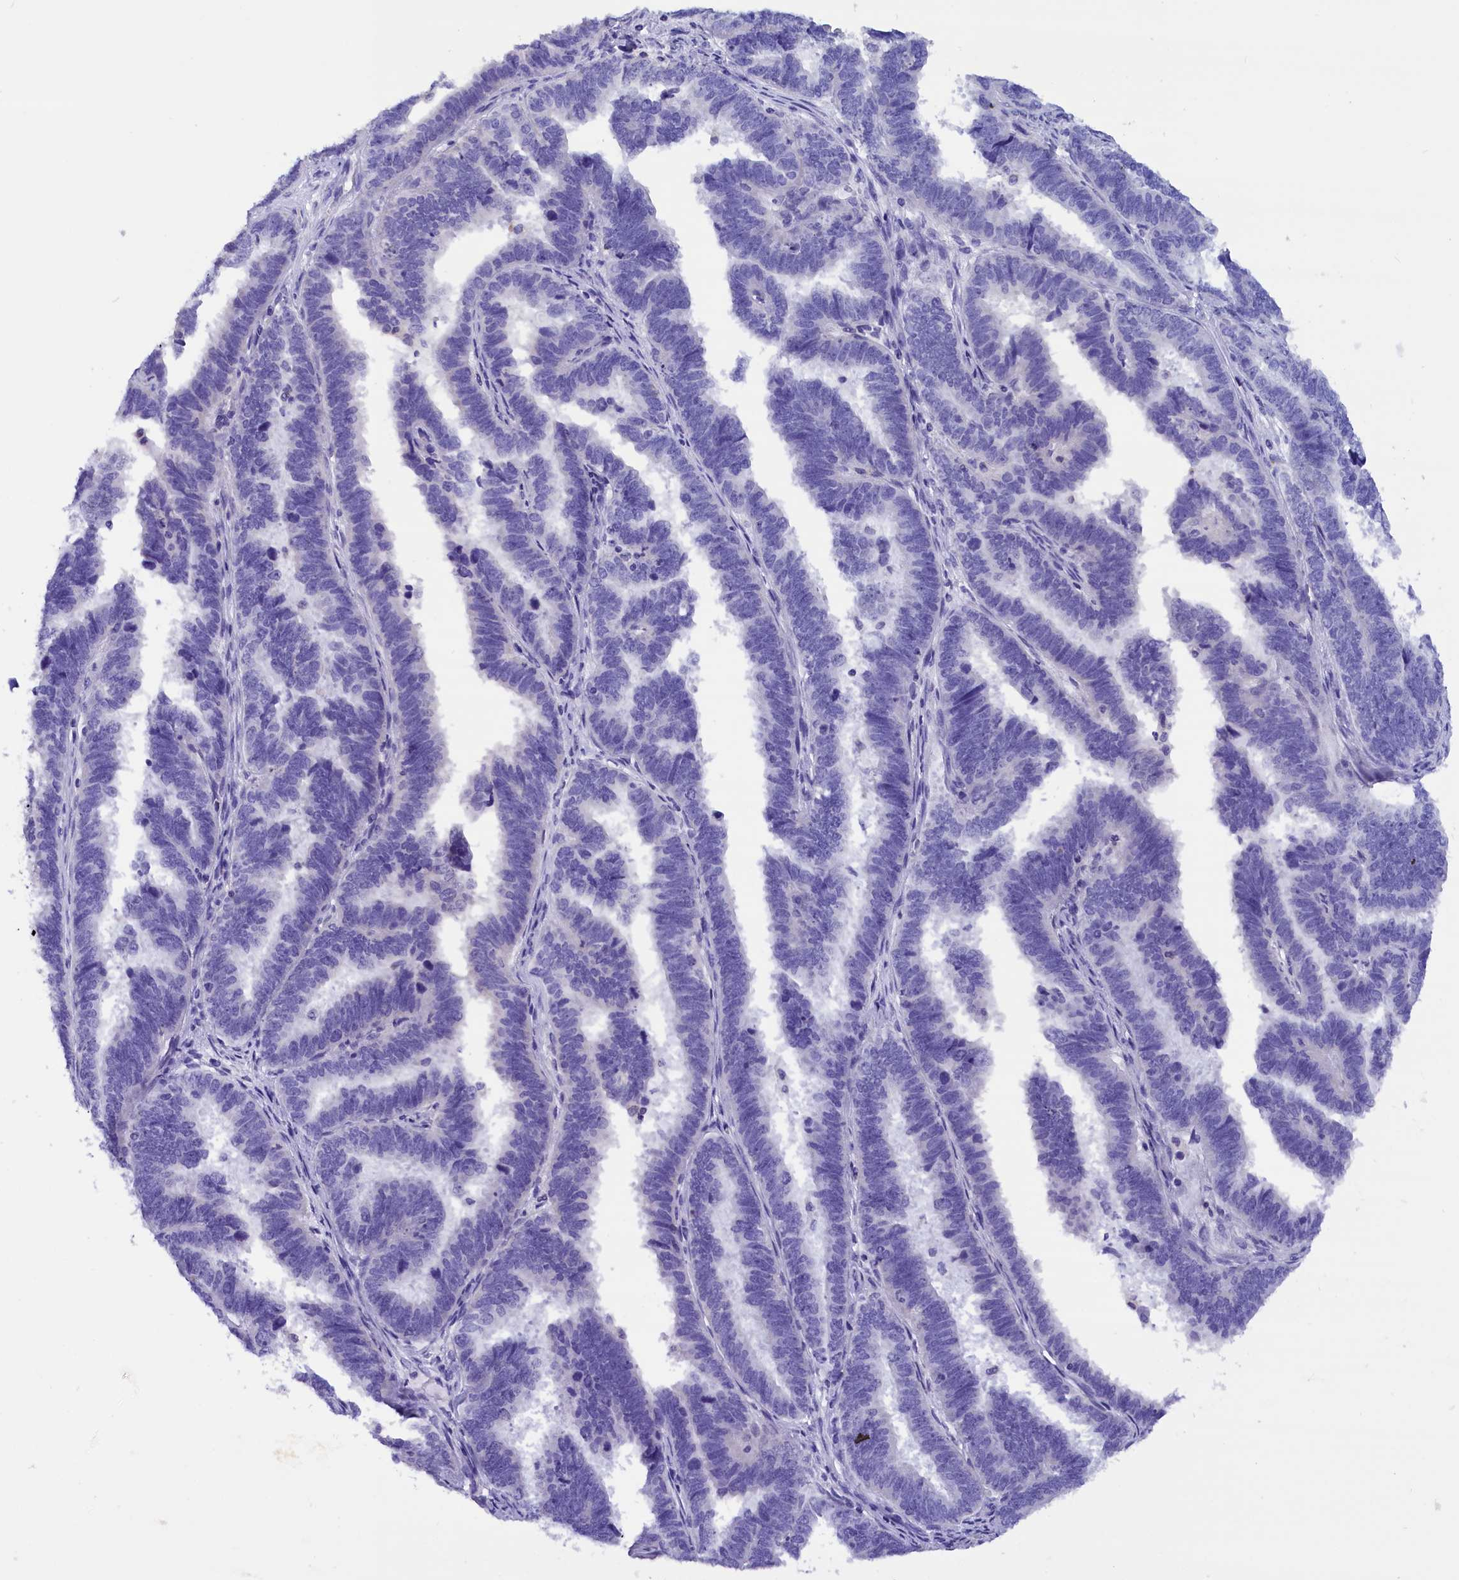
{"staining": {"intensity": "negative", "quantity": "none", "location": "none"}, "tissue": "endometrial cancer", "cell_type": "Tumor cells", "image_type": "cancer", "snomed": [{"axis": "morphology", "description": "Adenocarcinoma, NOS"}, {"axis": "topography", "description": "Endometrium"}], "caption": "DAB immunohistochemical staining of adenocarcinoma (endometrial) exhibits no significant expression in tumor cells.", "gene": "ABAT", "patient": {"sex": "female", "age": 75}}